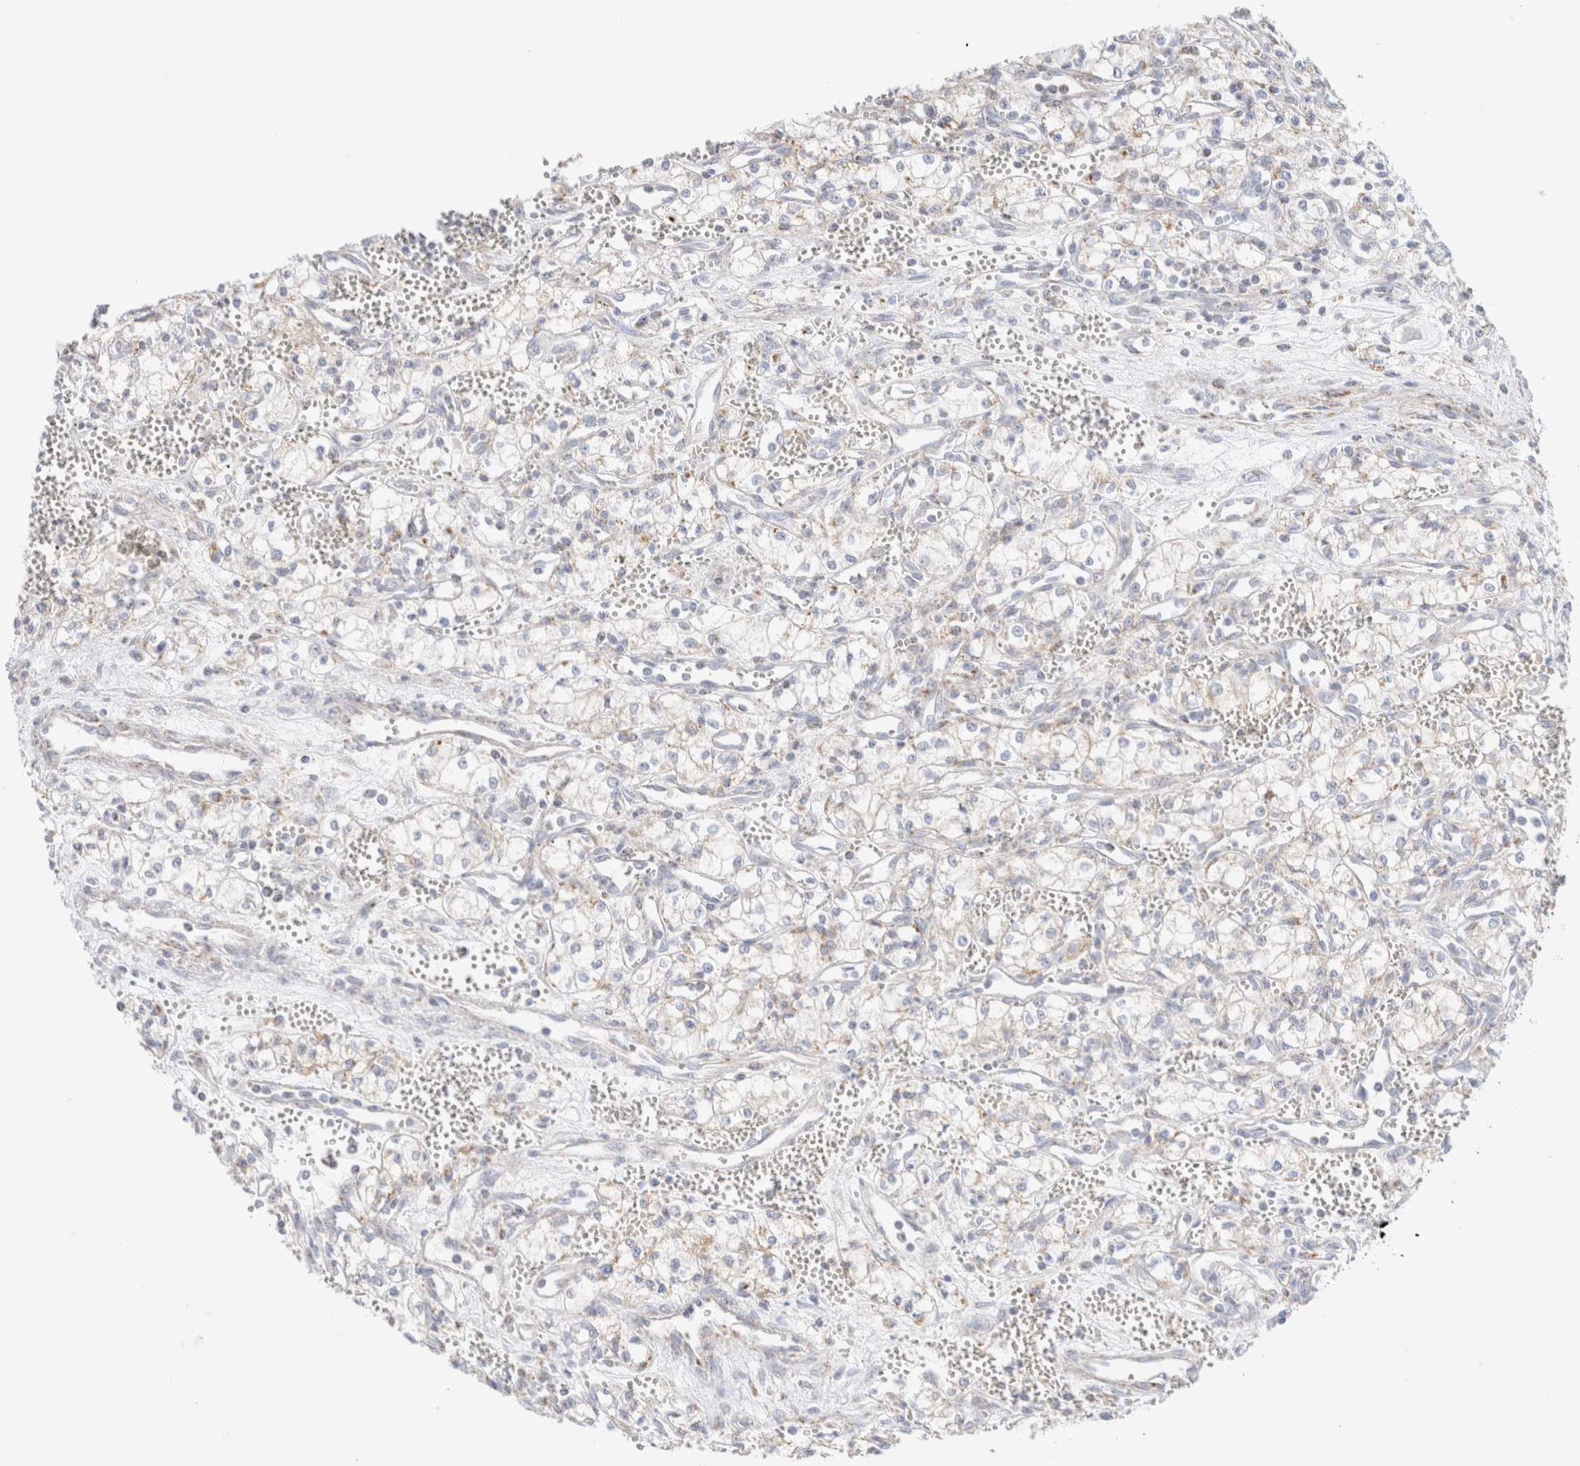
{"staining": {"intensity": "negative", "quantity": "none", "location": "none"}, "tissue": "renal cancer", "cell_type": "Tumor cells", "image_type": "cancer", "snomed": [{"axis": "morphology", "description": "Adenocarcinoma, NOS"}, {"axis": "topography", "description": "Kidney"}], "caption": "Renal cancer was stained to show a protein in brown. There is no significant staining in tumor cells.", "gene": "ATP6V1C1", "patient": {"sex": "male", "age": 59}}